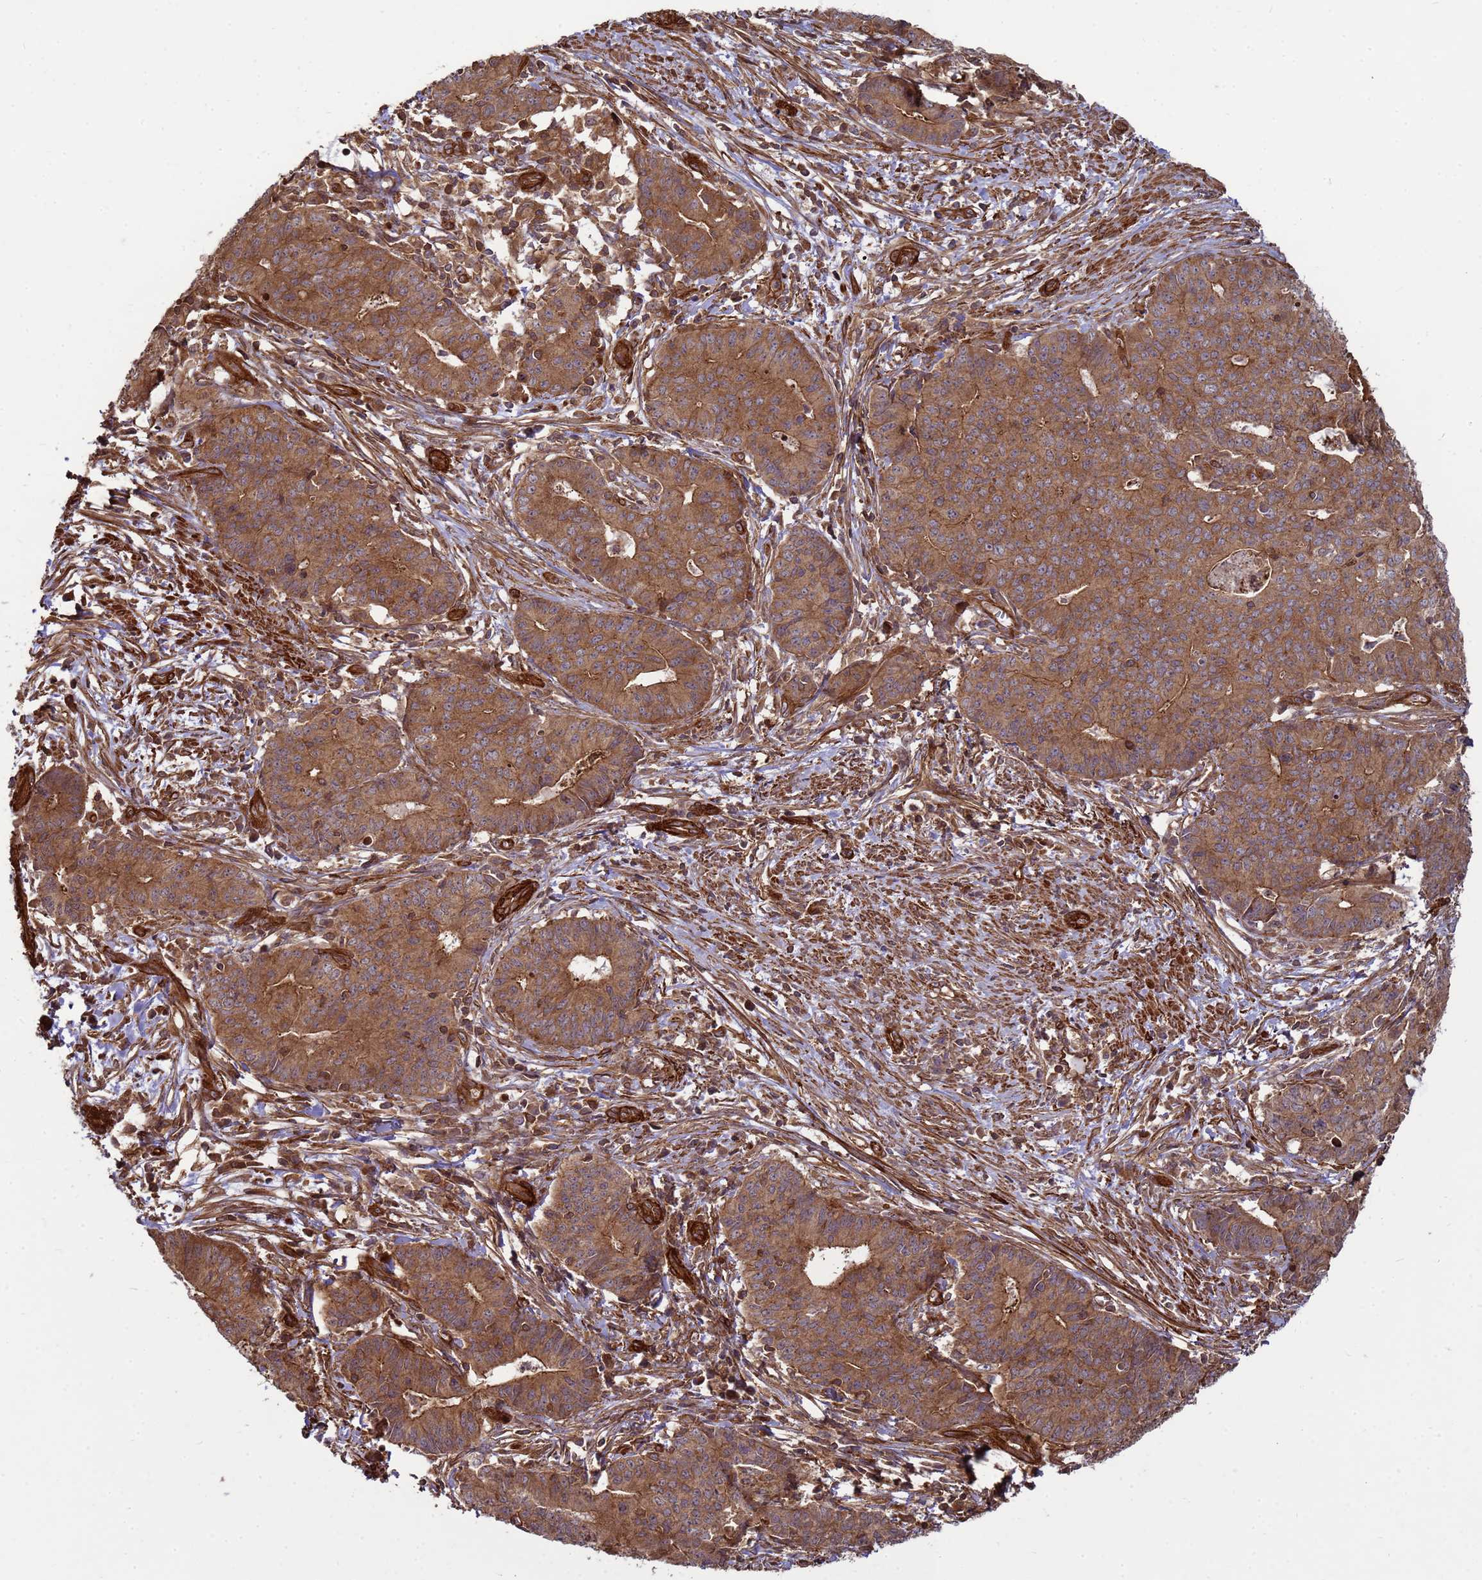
{"staining": {"intensity": "strong", "quantity": ">75%", "location": "cytoplasmic/membranous"}, "tissue": "endometrial cancer", "cell_type": "Tumor cells", "image_type": "cancer", "snomed": [{"axis": "morphology", "description": "Adenocarcinoma, NOS"}, {"axis": "topography", "description": "Endometrium"}], "caption": "IHC photomicrograph of neoplastic tissue: human endometrial cancer stained using immunohistochemistry (IHC) reveals high levels of strong protein expression localized specifically in the cytoplasmic/membranous of tumor cells, appearing as a cytoplasmic/membranous brown color.", "gene": "CNOT1", "patient": {"sex": "female", "age": 59}}